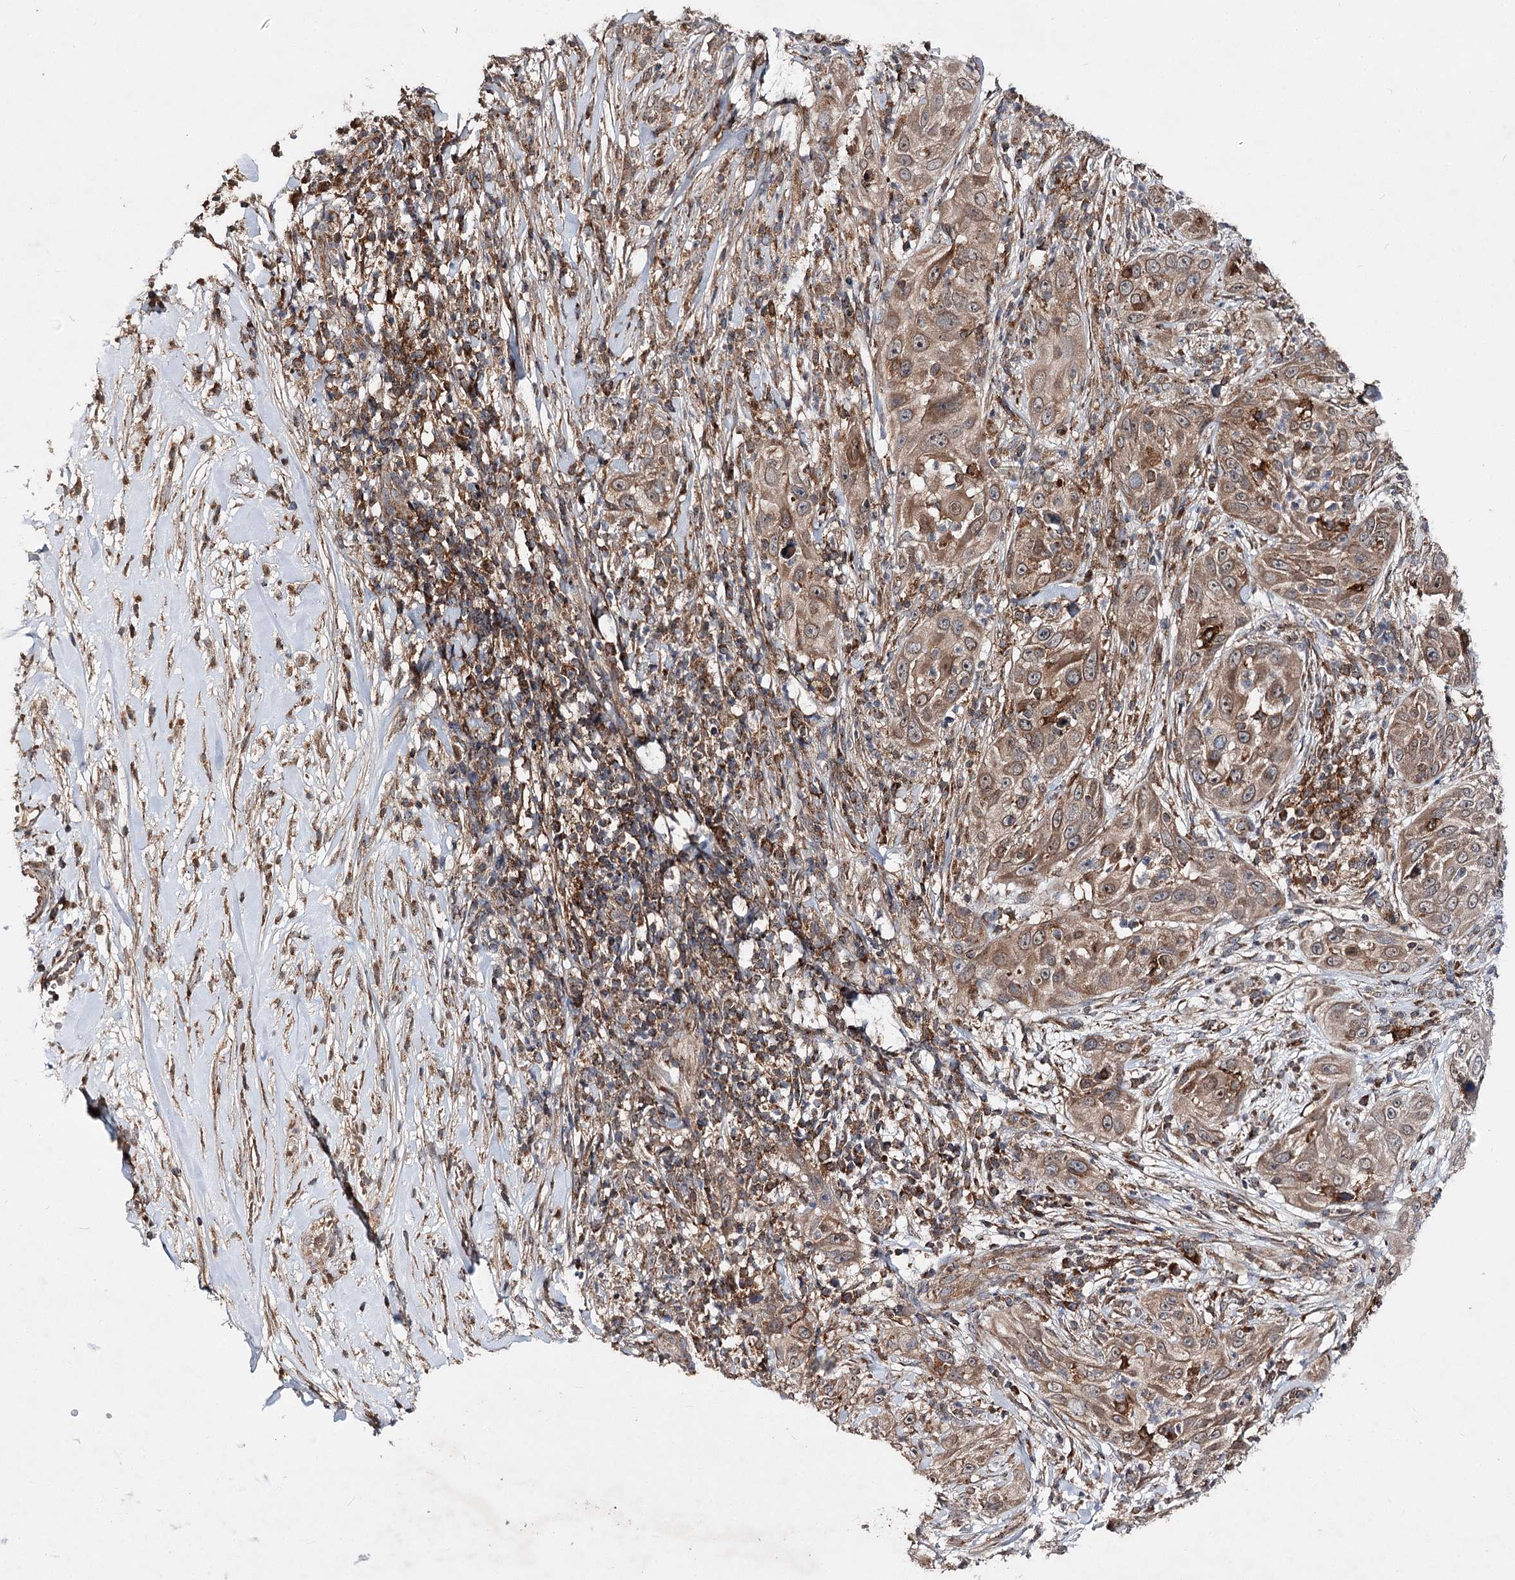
{"staining": {"intensity": "moderate", "quantity": ">75%", "location": "cytoplasmic/membranous"}, "tissue": "skin cancer", "cell_type": "Tumor cells", "image_type": "cancer", "snomed": [{"axis": "morphology", "description": "Squamous cell carcinoma, NOS"}, {"axis": "topography", "description": "Skin"}], "caption": "Protein expression analysis of human squamous cell carcinoma (skin) reveals moderate cytoplasmic/membranous expression in approximately >75% of tumor cells.", "gene": "MINDY3", "patient": {"sex": "female", "age": 44}}